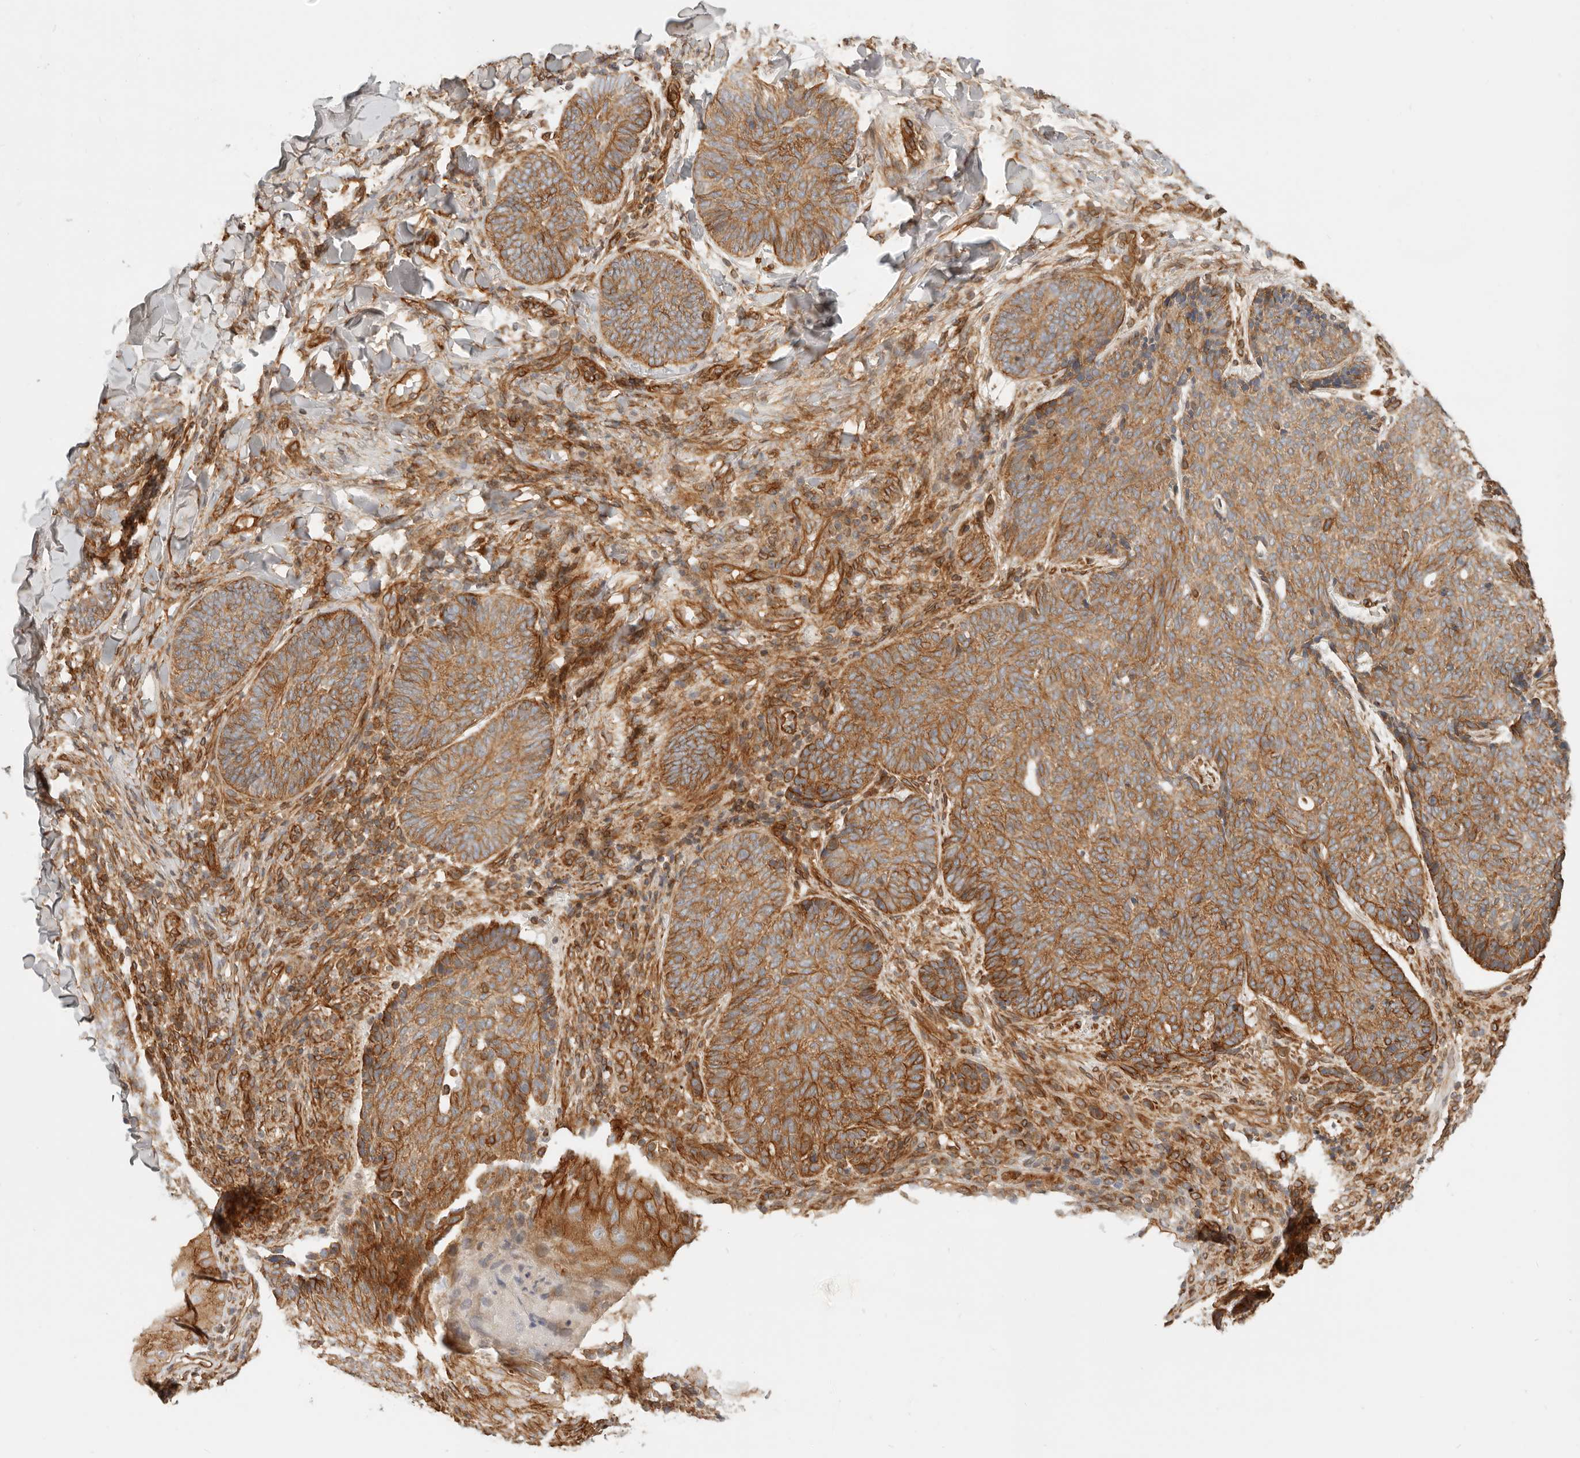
{"staining": {"intensity": "moderate", "quantity": ">75%", "location": "cytoplasmic/membranous"}, "tissue": "skin cancer", "cell_type": "Tumor cells", "image_type": "cancer", "snomed": [{"axis": "morphology", "description": "Normal tissue, NOS"}, {"axis": "morphology", "description": "Basal cell carcinoma"}, {"axis": "topography", "description": "Skin"}], "caption": "Protein staining of skin basal cell carcinoma tissue demonstrates moderate cytoplasmic/membranous positivity in approximately >75% of tumor cells.", "gene": "UFSP1", "patient": {"sex": "male", "age": 50}}